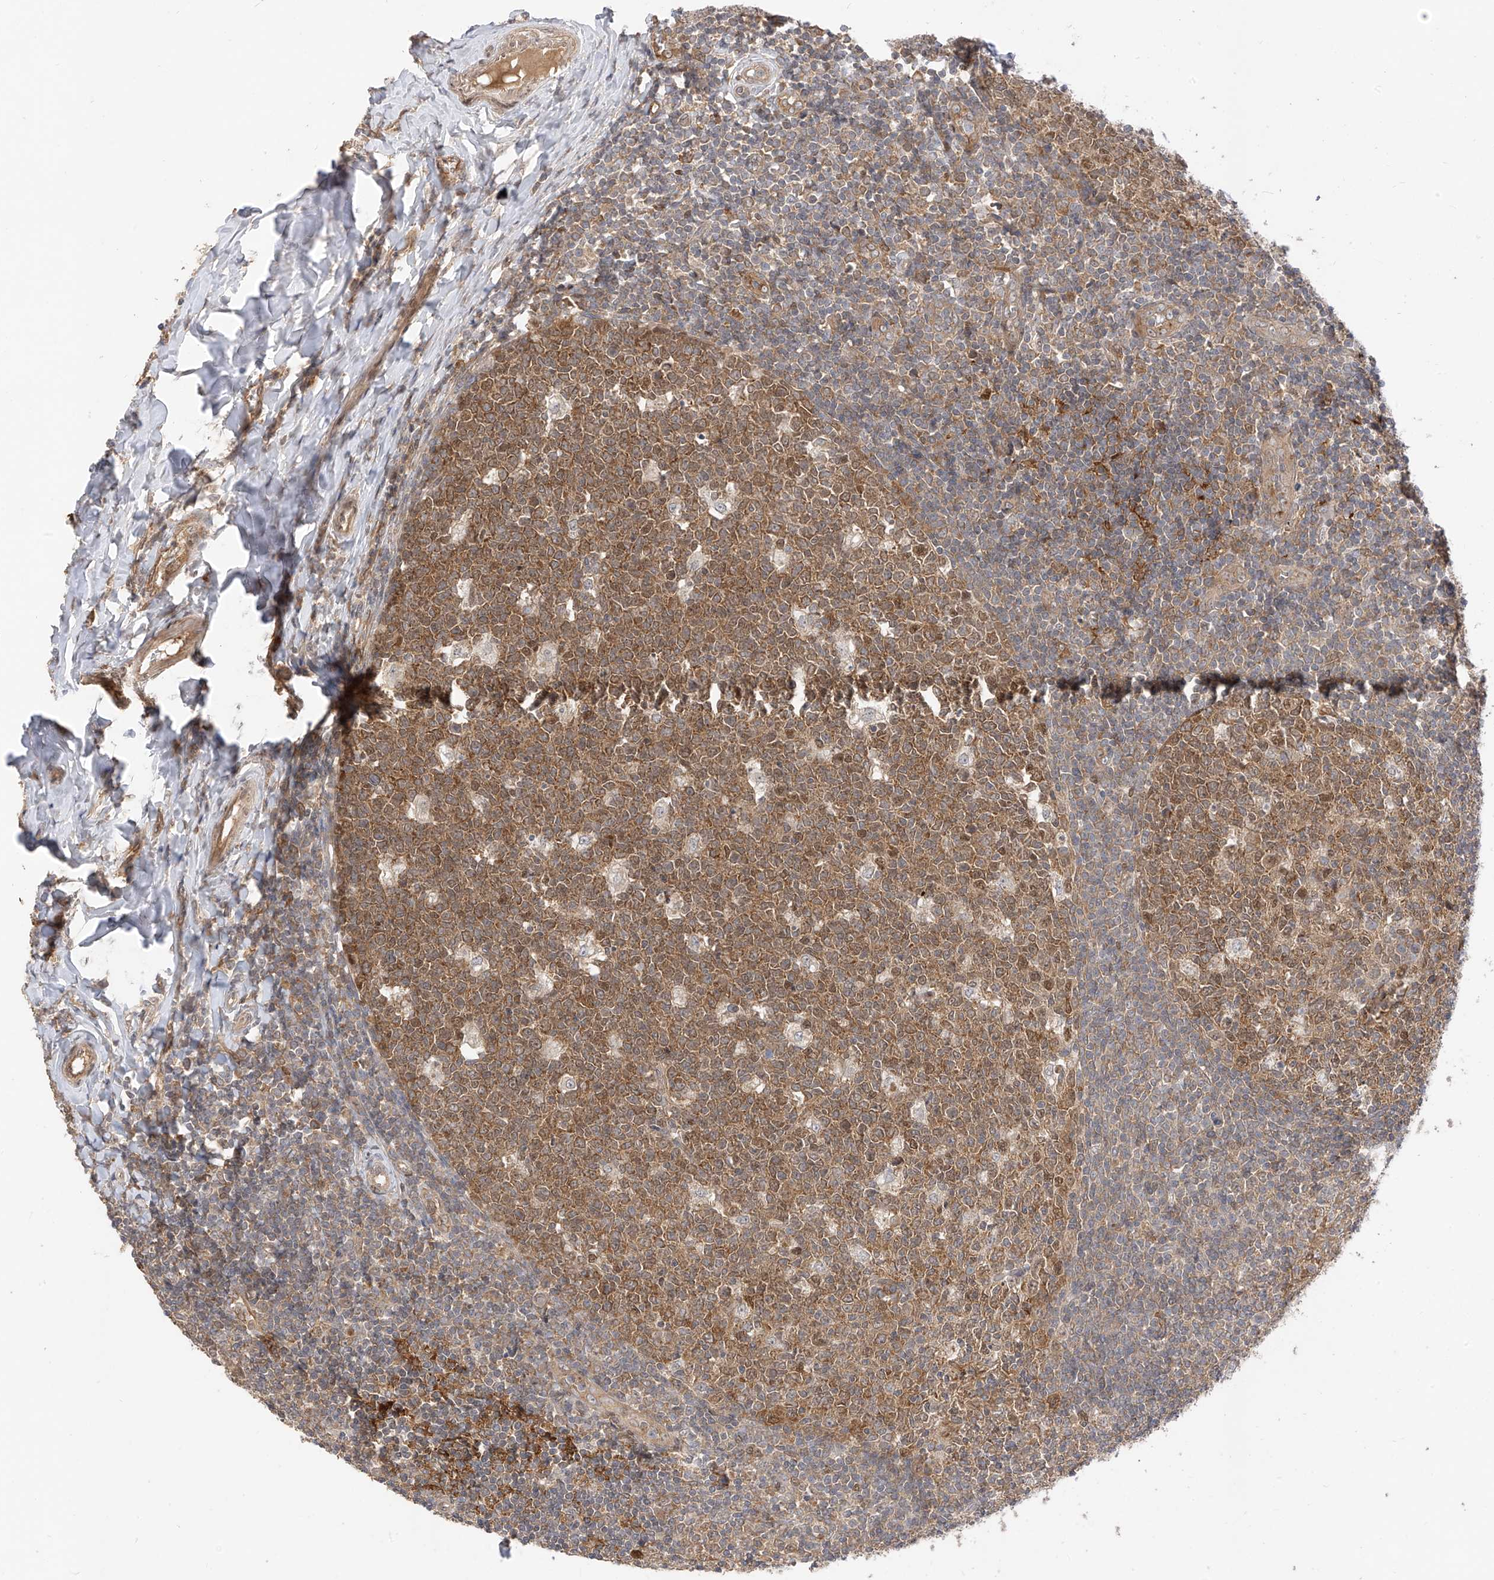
{"staining": {"intensity": "moderate", "quantity": ">75%", "location": "cytoplasmic/membranous"}, "tissue": "tonsil", "cell_type": "Germinal center cells", "image_type": "normal", "snomed": [{"axis": "morphology", "description": "Normal tissue, NOS"}, {"axis": "topography", "description": "Tonsil"}], "caption": "The photomicrograph demonstrates a brown stain indicating the presence of a protein in the cytoplasmic/membranous of germinal center cells in tonsil. Using DAB (3,3'-diaminobenzidine) (brown) and hematoxylin (blue) stains, captured at high magnification using brightfield microscopy.", "gene": "MRTFA", "patient": {"sex": "female", "age": 19}}